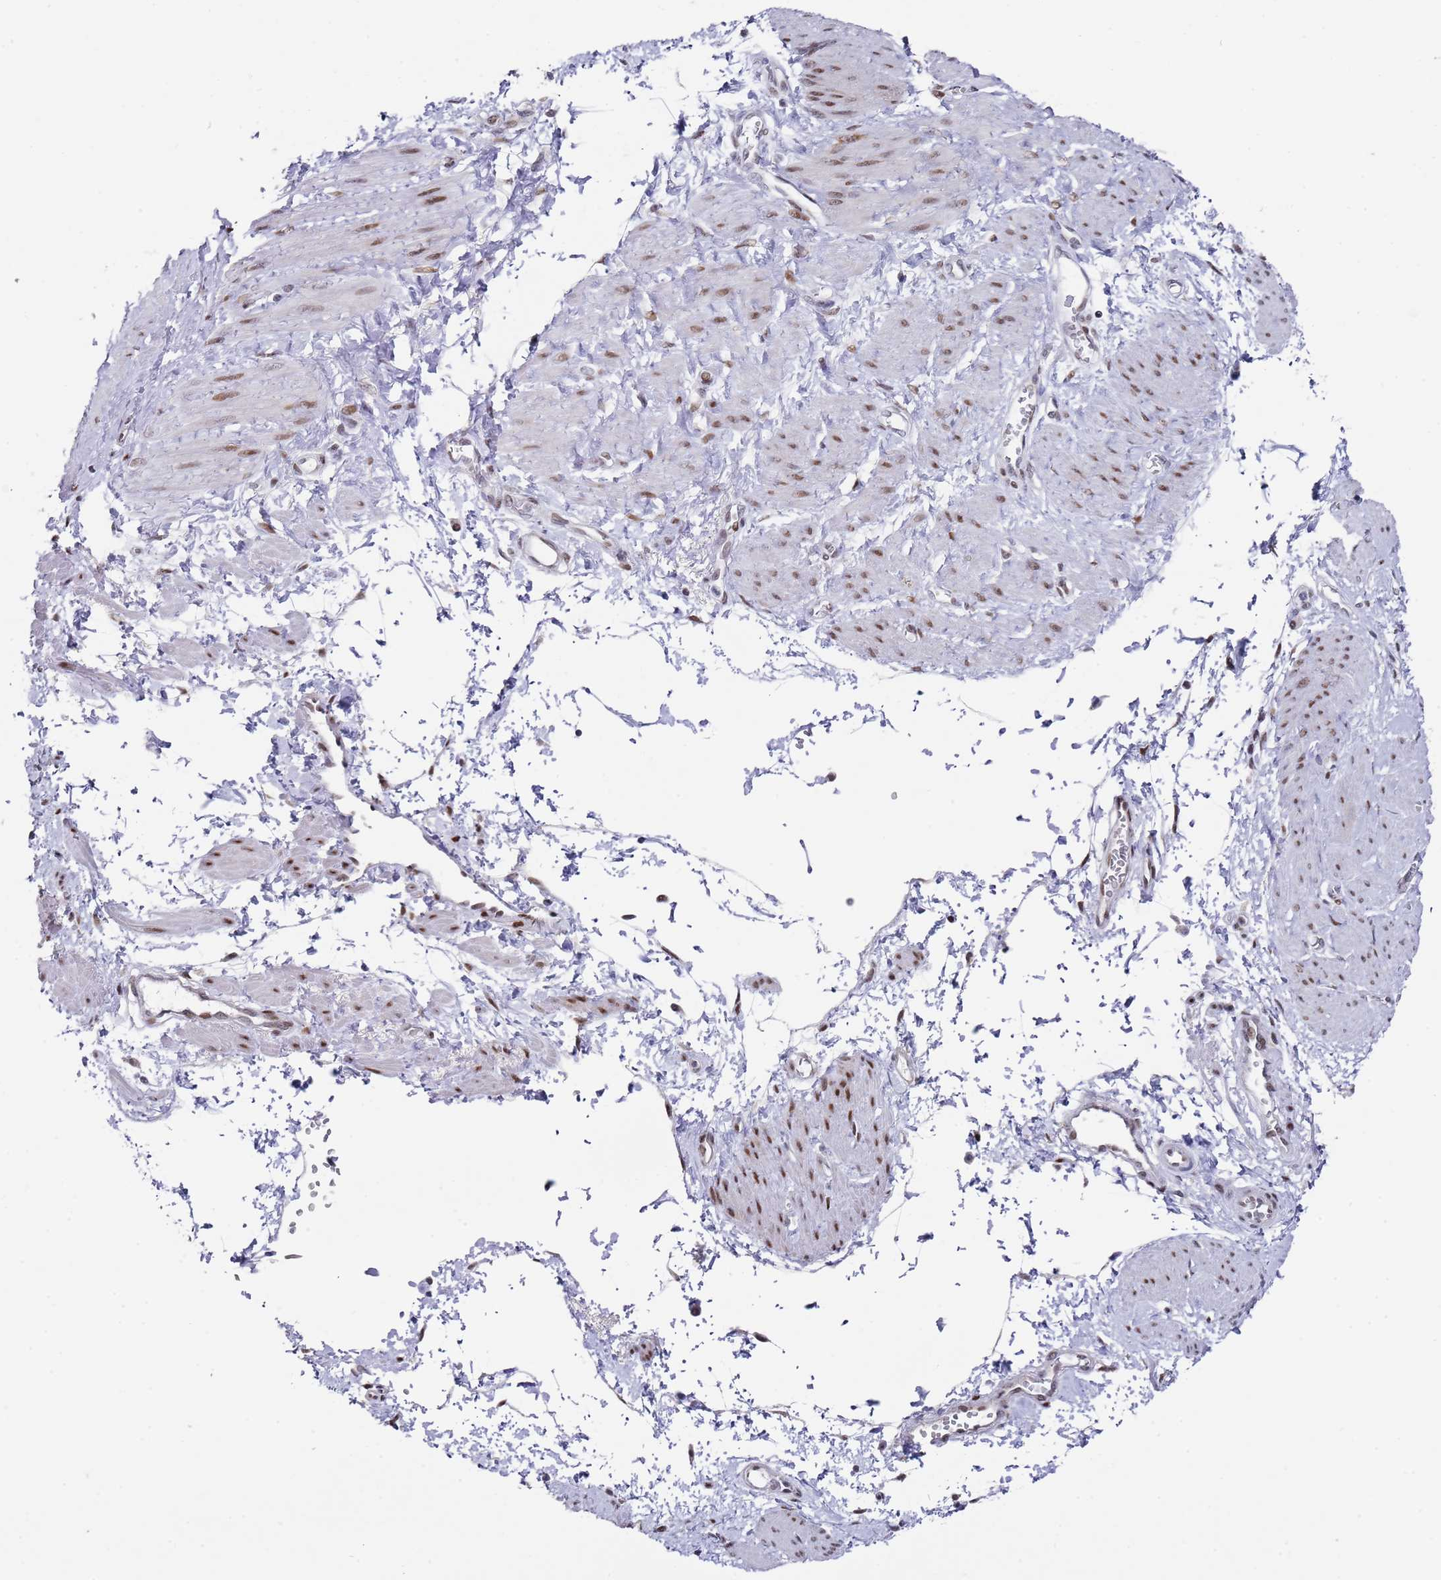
{"staining": {"intensity": "moderate", "quantity": "25%-75%", "location": "nuclear"}, "tissue": "smooth muscle", "cell_type": "Smooth muscle cells", "image_type": "normal", "snomed": [{"axis": "morphology", "description": "Normal tissue, NOS"}, {"axis": "topography", "description": "Smooth muscle"}, {"axis": "topography", "description": "Uterus"}], "caption": "A brown stain labels moderate nuclear positivity of a protein in smooth muscle cells of normal smooth muscle. (DAB (3,3'-diaminobenzidine) IHC with brightfield microscopy, high magnification).", "gene": "COPS6", "patient": {"sex": "female", "age": 39}}